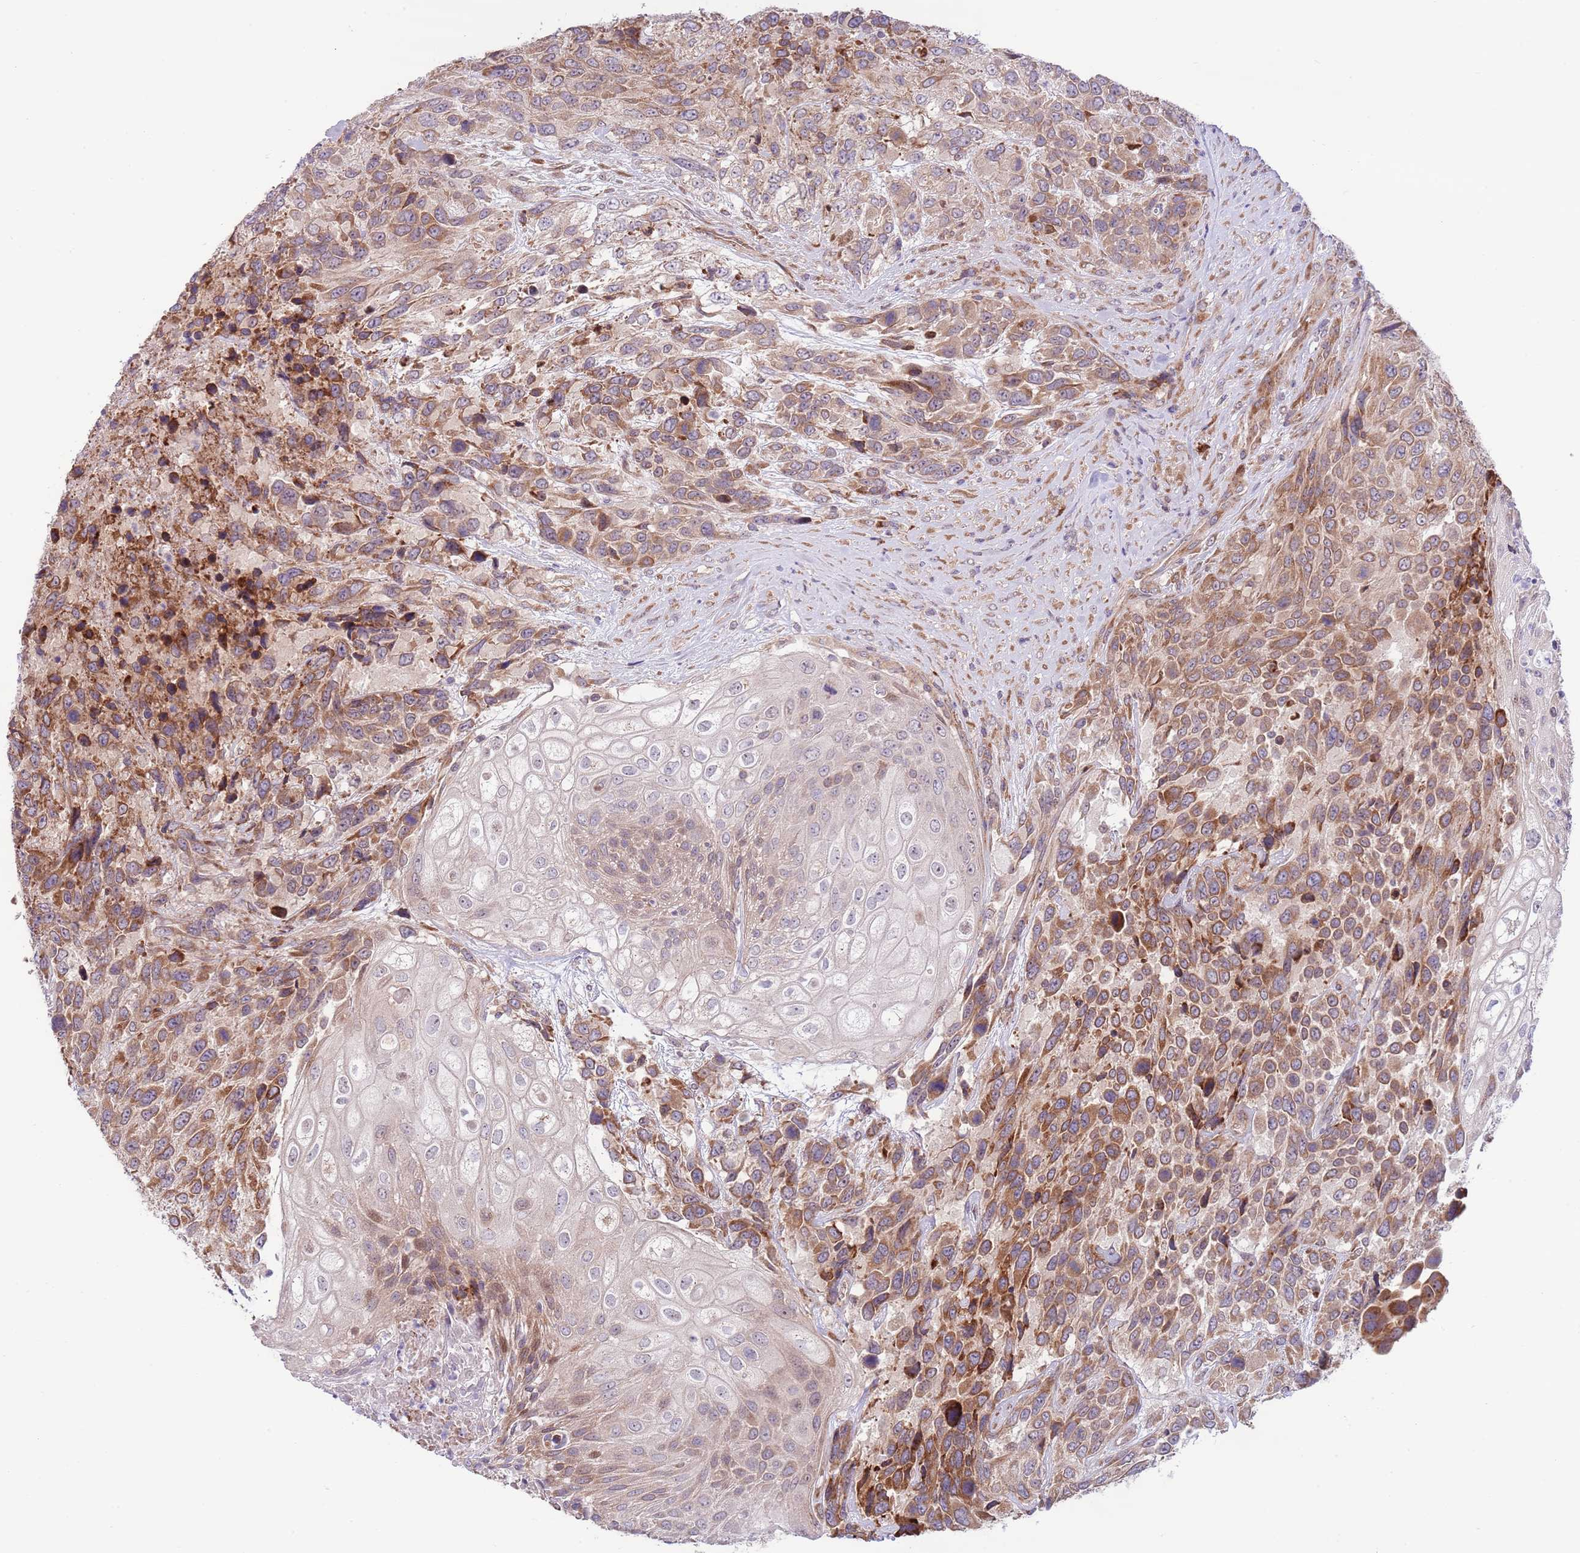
{"staining": {"intensity": "moderate", "quantity": ">75%", "location": "cytoplasmic/membranous"}, "tissue": "urothelial cancer", "cell_type": "Tumor cells", "image_type": "cancer", "snomed": [{"axis": "morphology", "description": "Urothelial carcinoma, High grade"}, {"axis": "topography", "description": "Urinary bladder"}], "caption": "About >75% of tumor cells in high-grade urothelial carcinoma reveal moderate cytoplasmic/membranous protein expression as visualized by brown immunohistochemical staining.", "gene": "DAND5", "patient": {"sex": "female", "age": 70}}